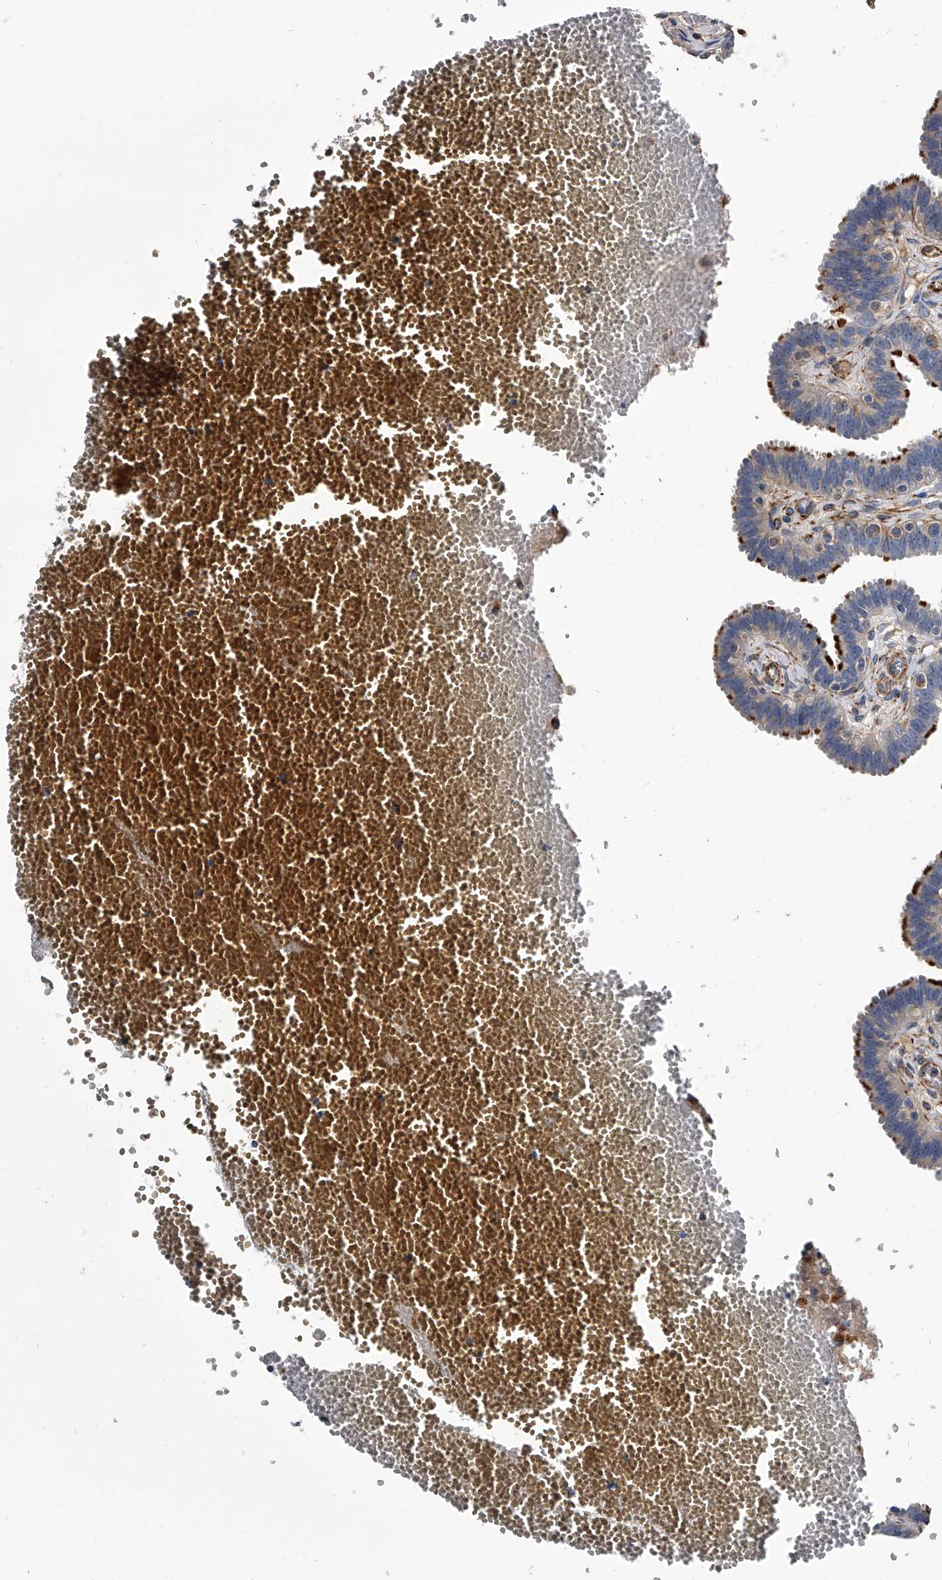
{"staining": {"intensity": "strong", "quantity": "25%-75%", "location": "cytoplasmic/membranous"}, "tissue": "fallopian tube", "cell_type": "Glandular cells", "image_type": "normal", "snomed": [{"axis": "morphology", "description": "Normal tissue, NOS"}, {"axis": "topography", "description": "Fallopian tube"}, {"axis": "topography", "description": "Placenta"}], "caption": "Immunohistochemistry (DAB (3,3'-diaminobenzidine)) staining of normal human fallopian tube demonstrates strong cytoplasmic/membranous protein positivity in approximately 25%-75% of glandular cells.", "gene": "EFCAB7", "patient": {"sex": "female", "age": 32}}